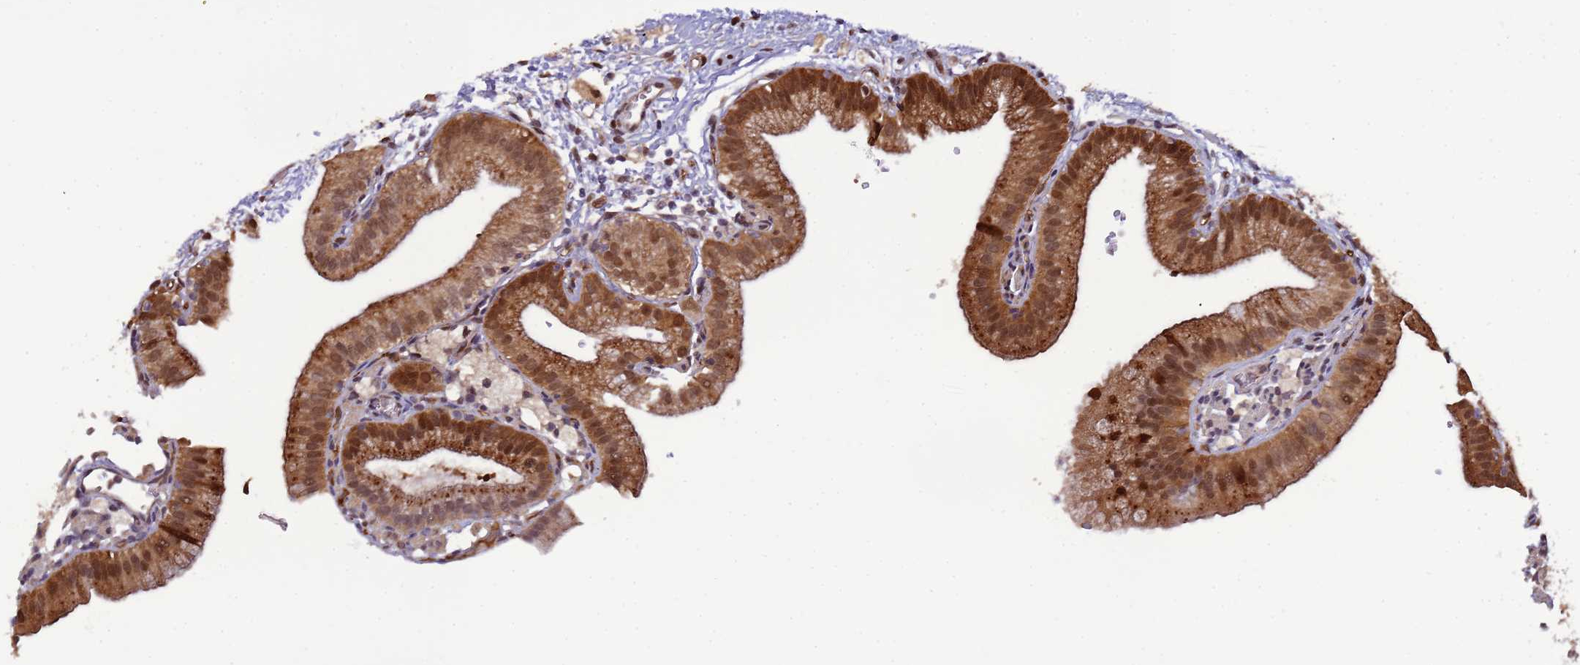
{"staining": {"intensity": "strong", "quantity": ">75%", "location": "cytoplasmic/membranous,nuclear"}, "tissue": "gallbladder", "cell_type": "Glandular cells", "image_type": "normal", "snomed": [{"axis": "morphology", "description": "Normal tissue, NOS"}, {"axis": "topography", "description": "Gallbladder"}], "caption": "This micrograph shows IHC staining of unremarkable human gallbladder, with high strong cytoplasmic/membranous,nuclear staining in about >75% of glandular cells.", "gene": "ZBTB5", "patient": {"sex": "male", "age": 55}}